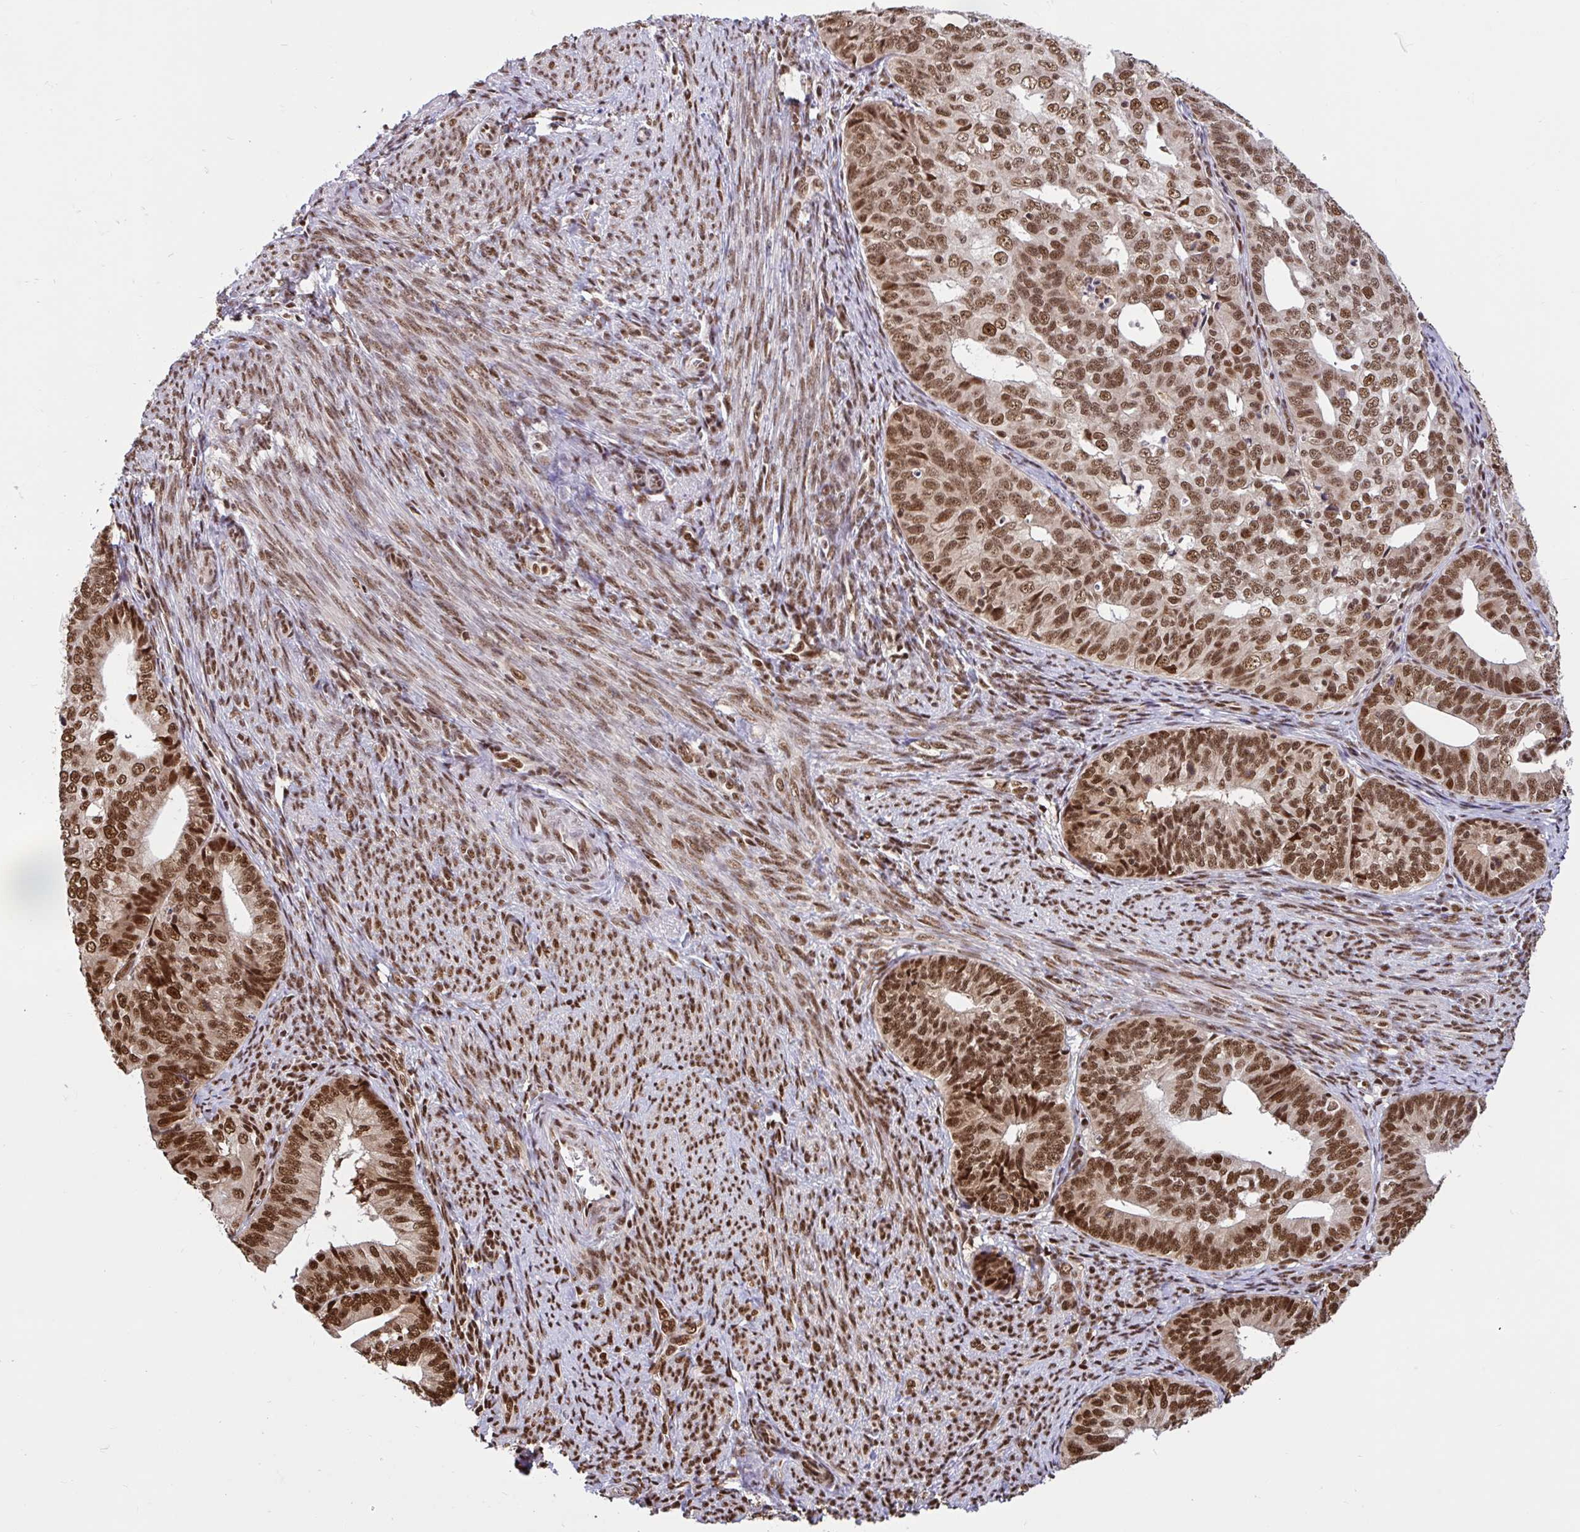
{"staining": {"intensity": "strong", "quantity": ">75%", "location": "nuclear"}, "tissue": "endometrial cancer", "cell_type": "Tumor cells", "image_type": "cancer", "snomed": [{"axis": "morphology", "description": "Adenocarcinoma, NOS"}, {"axis": "topography", "description": "Endometrium"}], "caption": "The immunohistochemical stain highlights strong nuclear positivity in tumor cells of endometrial cancer tissue.", "gene": "ABCA9", "patient": {"sex": "female", "age": 56}}